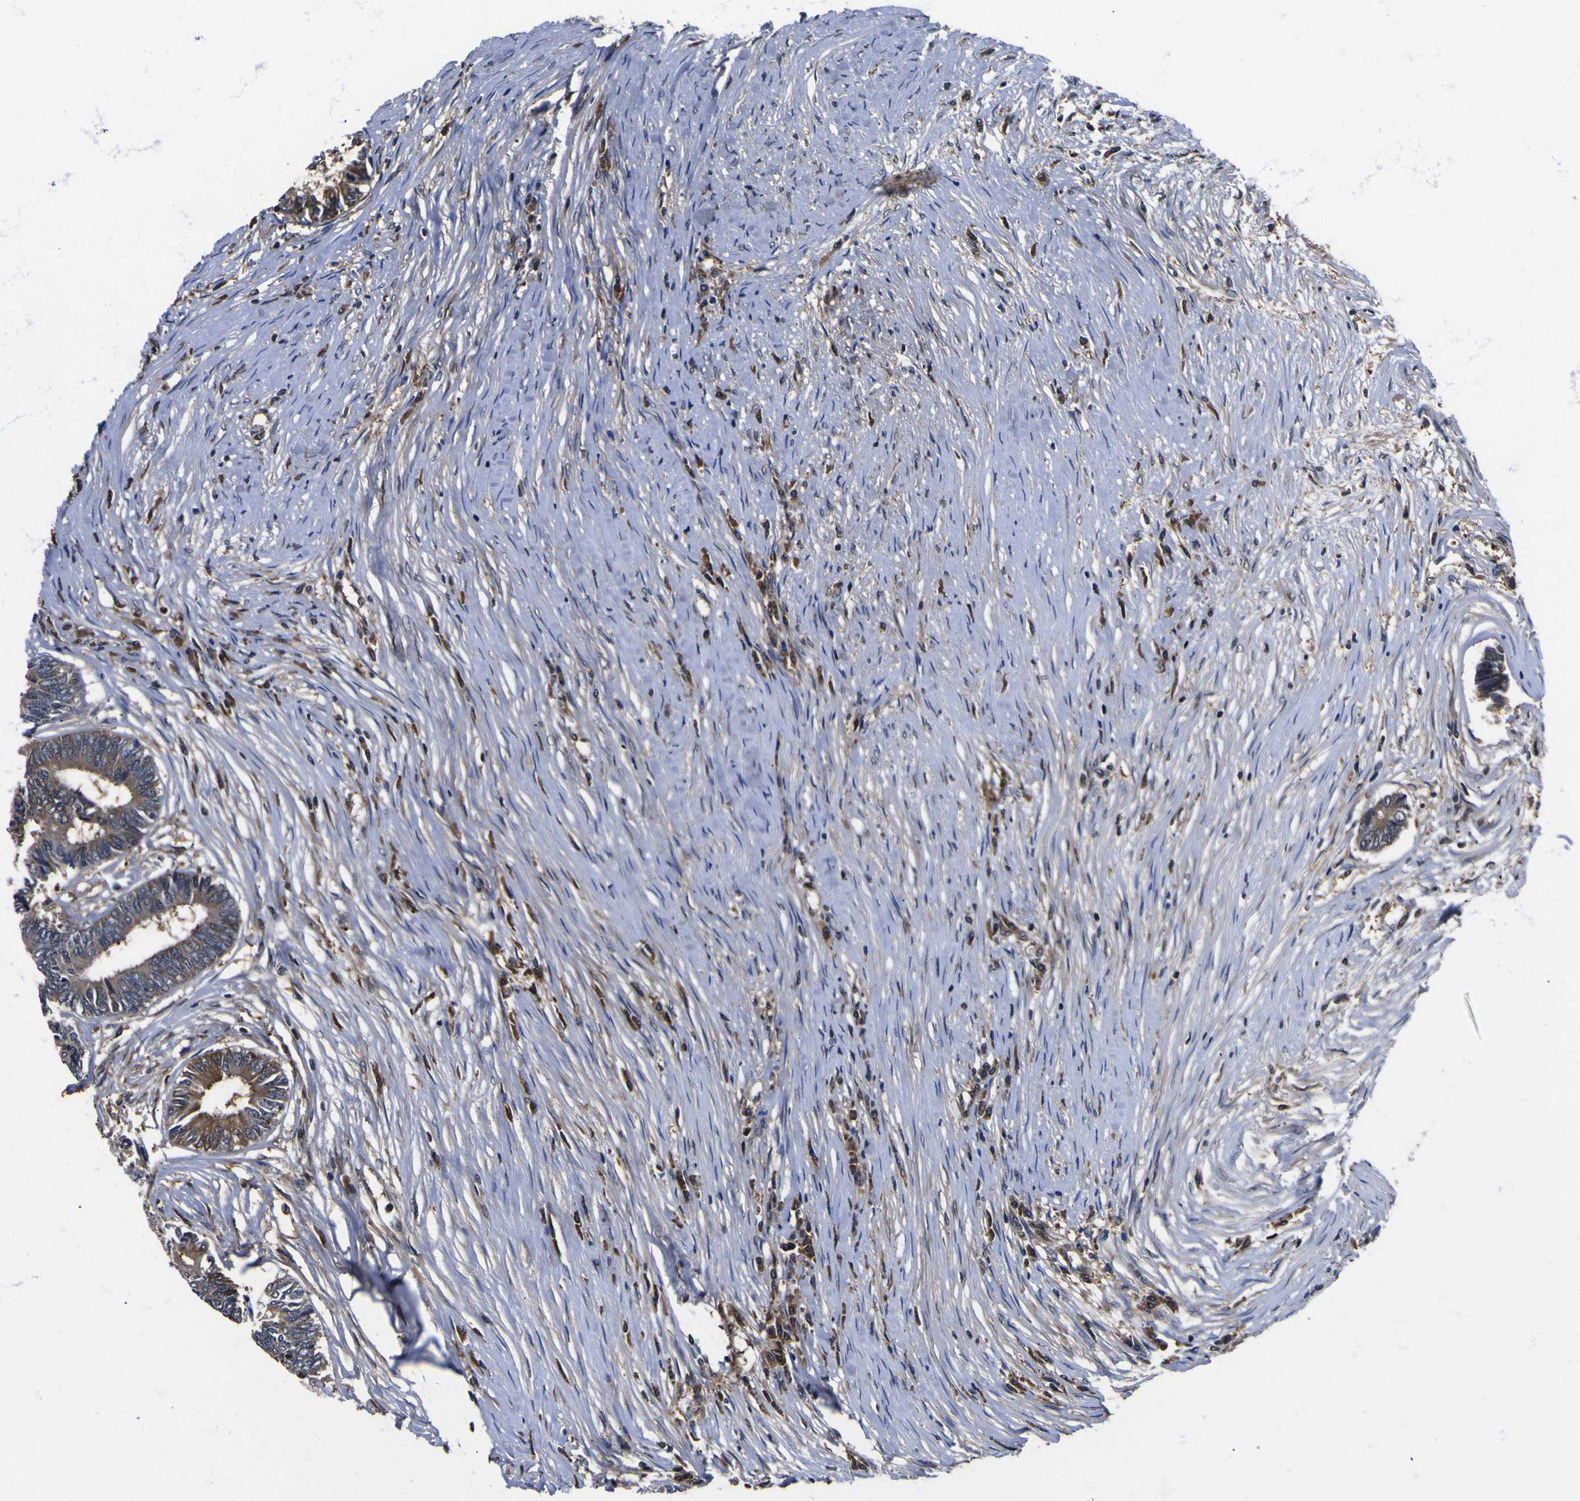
{"staining": {"intensity": "strong", "quantity": "25%-75%", "location": "cytoplasmic/membranous,nuclear"}, "tissue": "colorectal cancer", "cell_type": "Tumor cells", "image_type": "cancer", "snomed": [{"axis": "morphology", "description": "Adenocarcinoma, NOS"}, {"axis": "topography", "description": "Rectum"}], "caption": "Immunohistochemical staining of human adenocarcinoma (colorectal) shows high levels of strong cytoplasmic/membranous and nuclear positivity in approximately 25%-75% of tumor cells. The staining was performed using DAB (3,3'-diaminobenzidine), with brown indicating positive protein expression. Nuclei are stained blue with hematoxylin.", "gene": "FAM110B", "patient": {"sex": "male", "age": 63}}